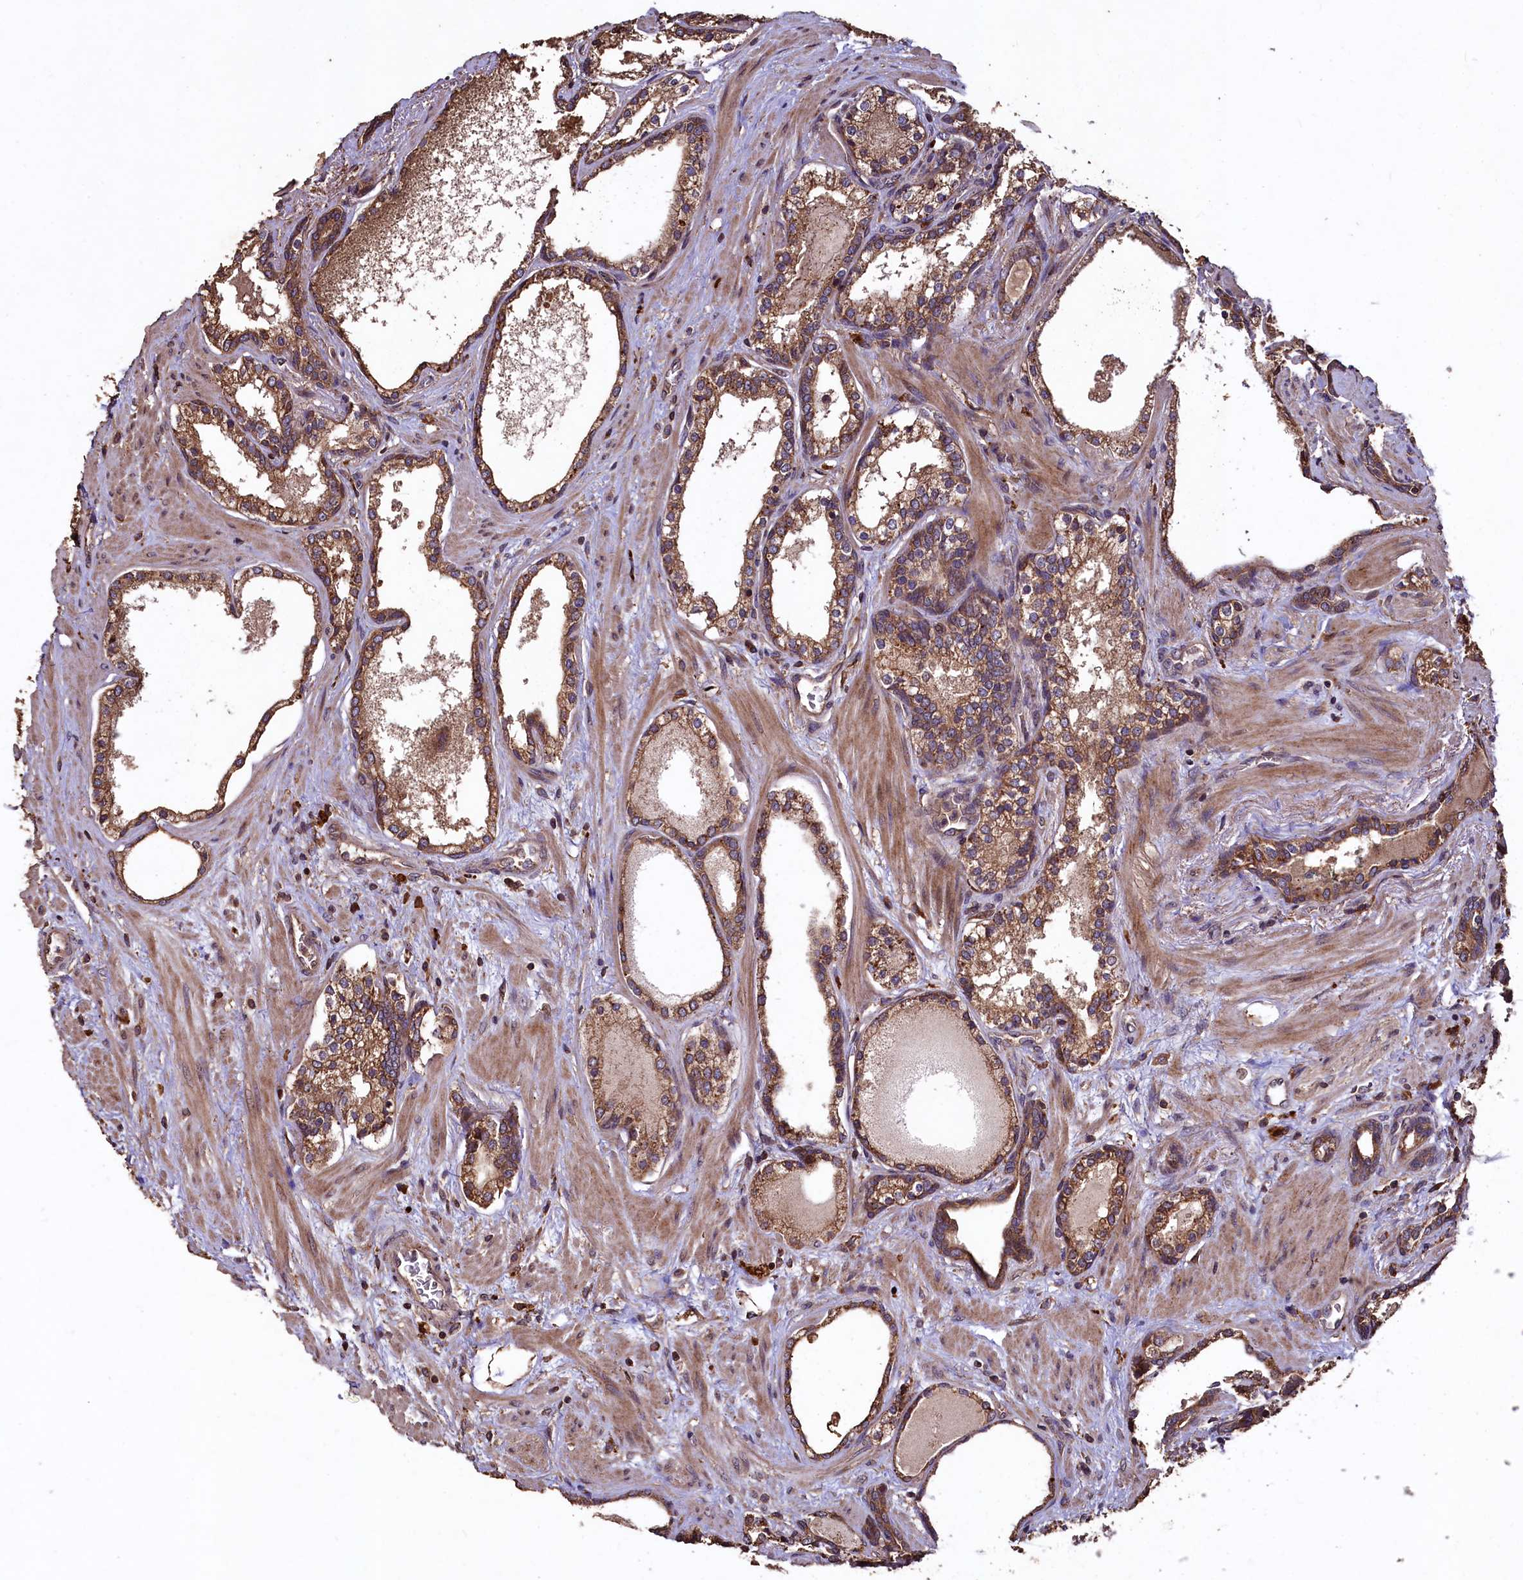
{"staining": {"intensity": "moderate", "quantity": ">75%", "location": "cytoplasmic/membranous"}, "tissue": "prostate cancer", "cell_type": "Tumor cells", "image_type": "cancer", "snomed": [{"axis": "morphology", "description": "Adenocarcinoma, High grade"}, {"axis": "topography", "description": "Prostate"}], "caption": "This is an image of immunohistochemistry (IHC) staining of high-grade adenocarcinoma (prostate), which shows moderate staining in the cytoplasmic/membranous of tumor cells.", "gene": "TMEM98", "patient": {"sex": "male", "age": 58}}